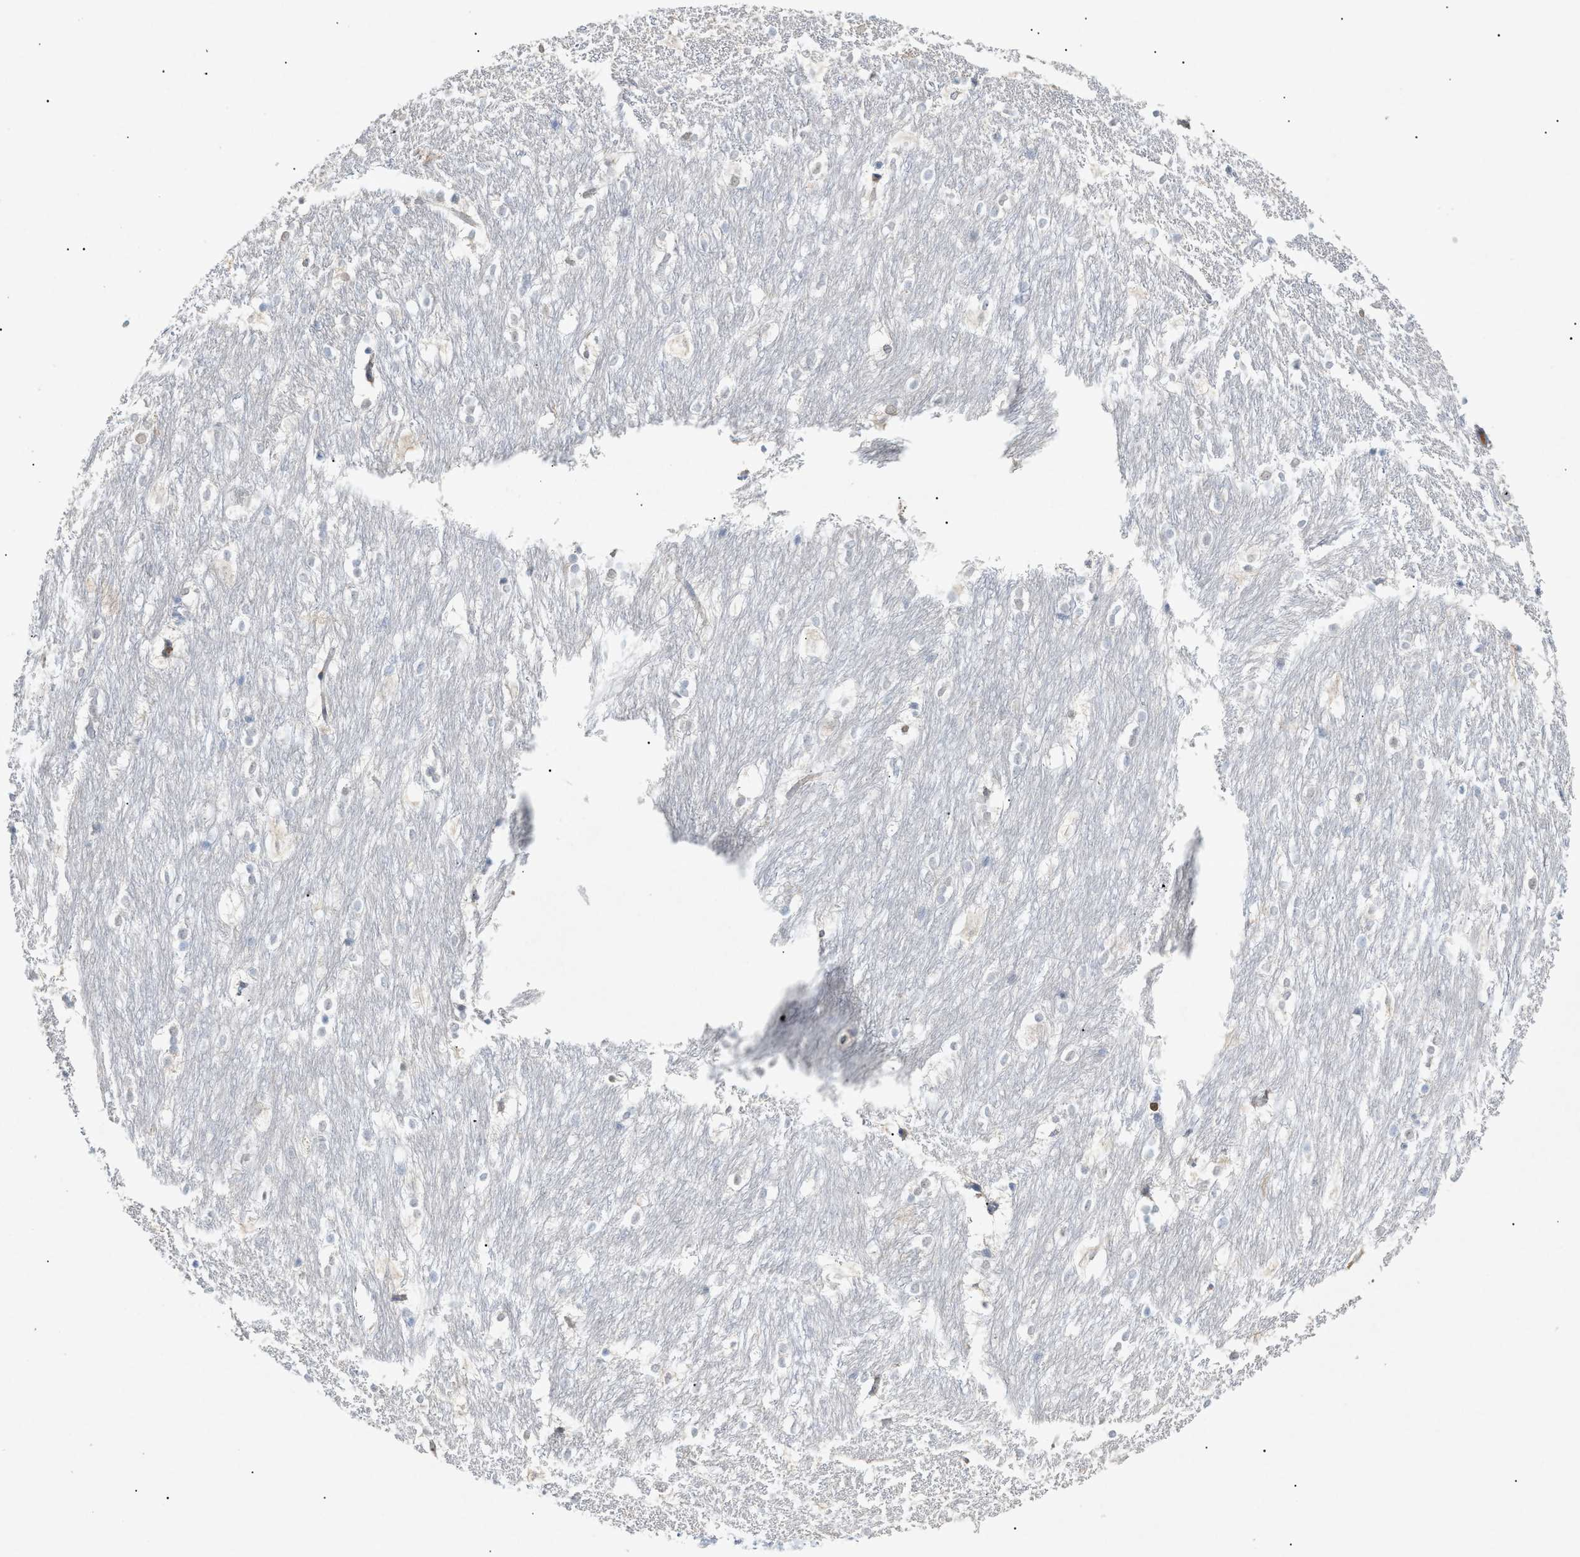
{"staining": {"intensity": "negative", "quantity": "none", "location": "none"}, "tissue": "caudate", "cell_type": "Glial cells", "image_type": "normal", "snomed": [{"axis": "morphology", "description": "Normal tissue, NOS"}, {"axis": "topography", "description": "Lateral ventricle wall"}], "caption": "Immunohistochemistry (IHC) image of normal caudate stained for a protein (brown), which shows no staining in glial cells. The staining is performed using DAB (3,3'-diaminobenzidine) brown chromogen with nuclei counter-stained in using hematoxylin.", "gene": "SLC25A31", "patient": {"sex": "female", "age": 19}}